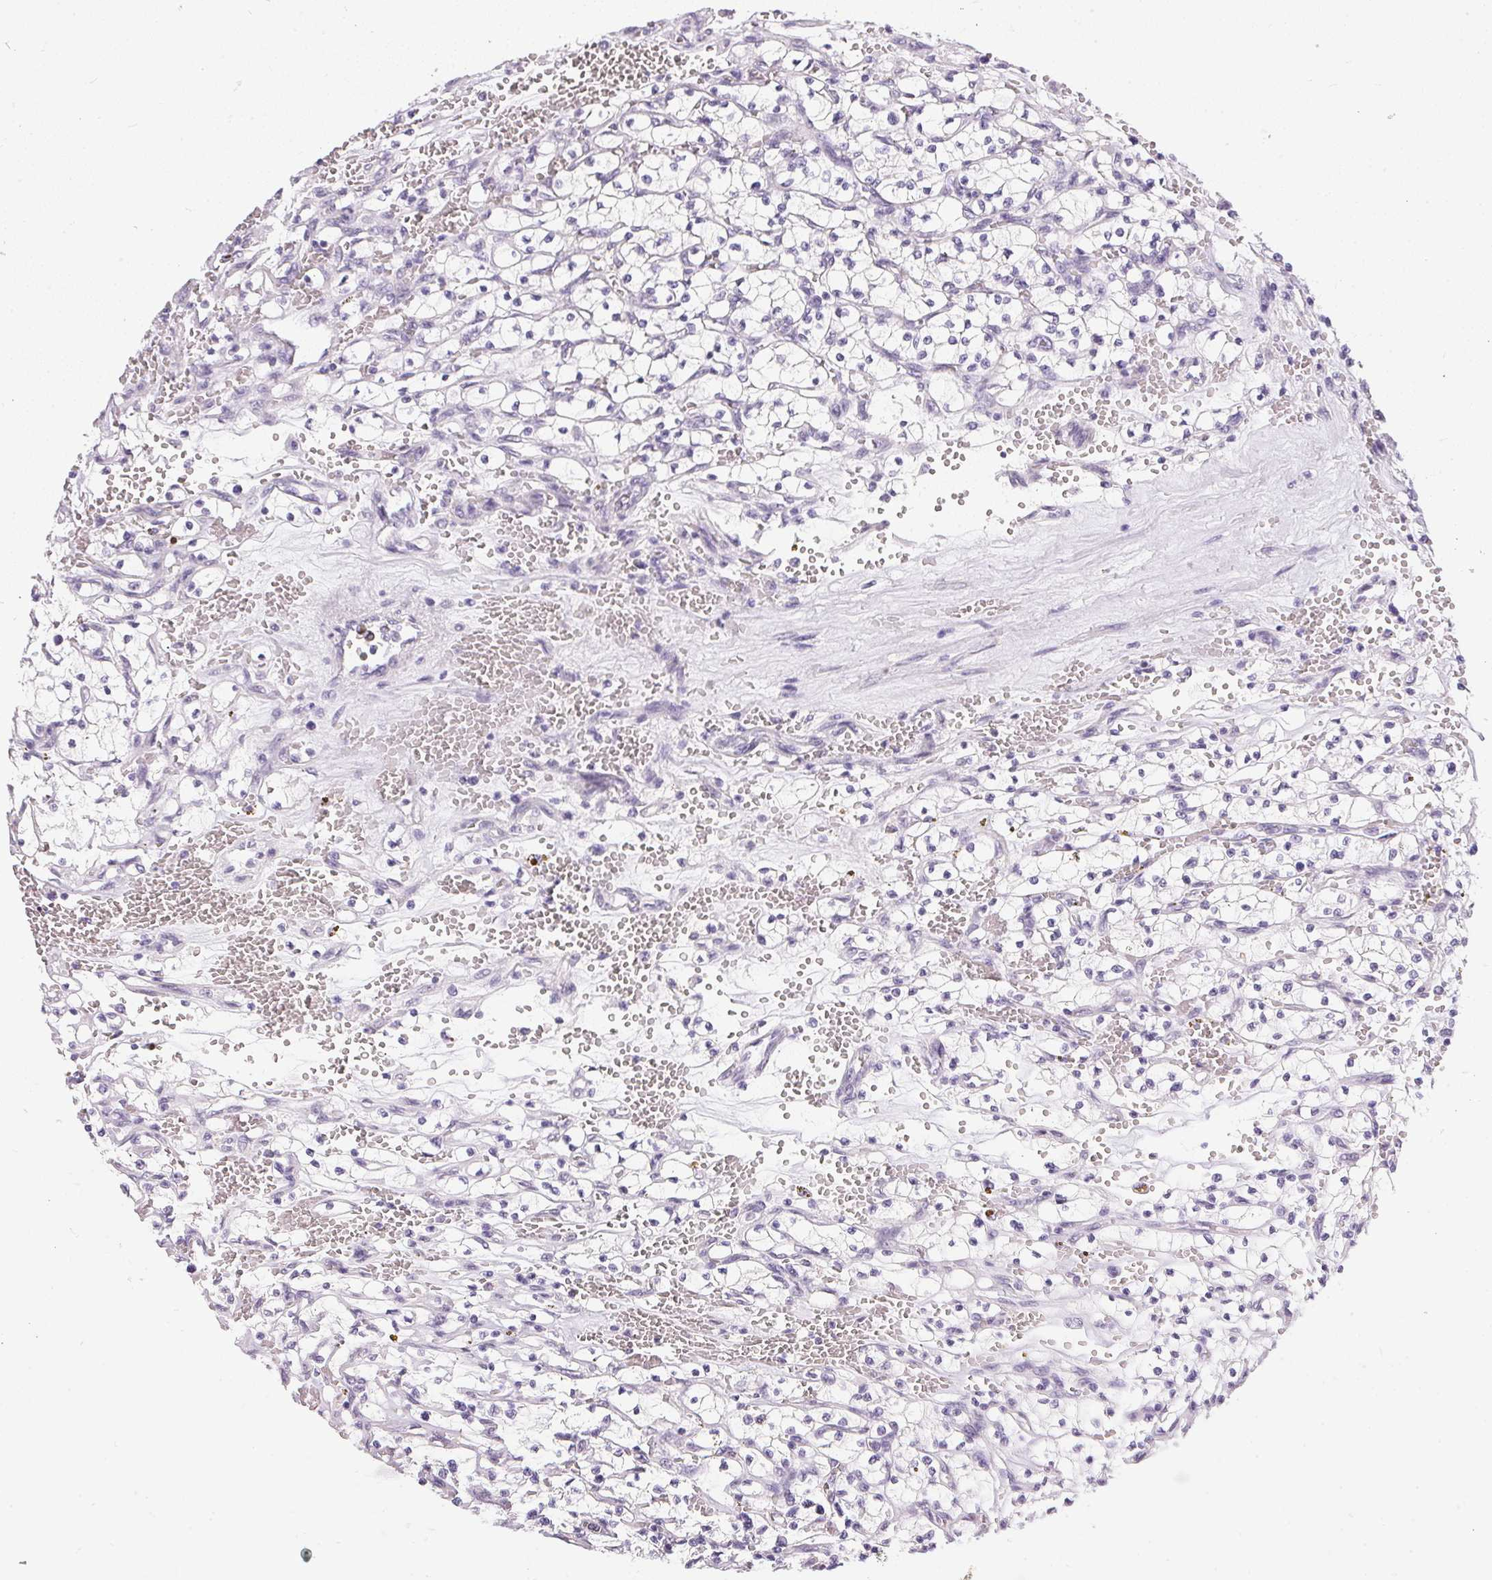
{"staining": {"intensity": "negative", "quantity": "none", "location": "none"}, "tissue": "renal cancer", "cell_type": "Tumor cells", "image_type": "cancer", "snomed": [{"axis": "morphology", "description": "Adenocarcinoma, NOS"}, {"axis": "topography", "description": "Kidney"}], "caption": "A high-resolution histopathology image shows immunohistochemistry staining of renal cancer (adenocarcinoma), which reveals no significant positivity in tumor cells.", "gene": "GBP6", "patient": {"sex": "female", "age": 64}}